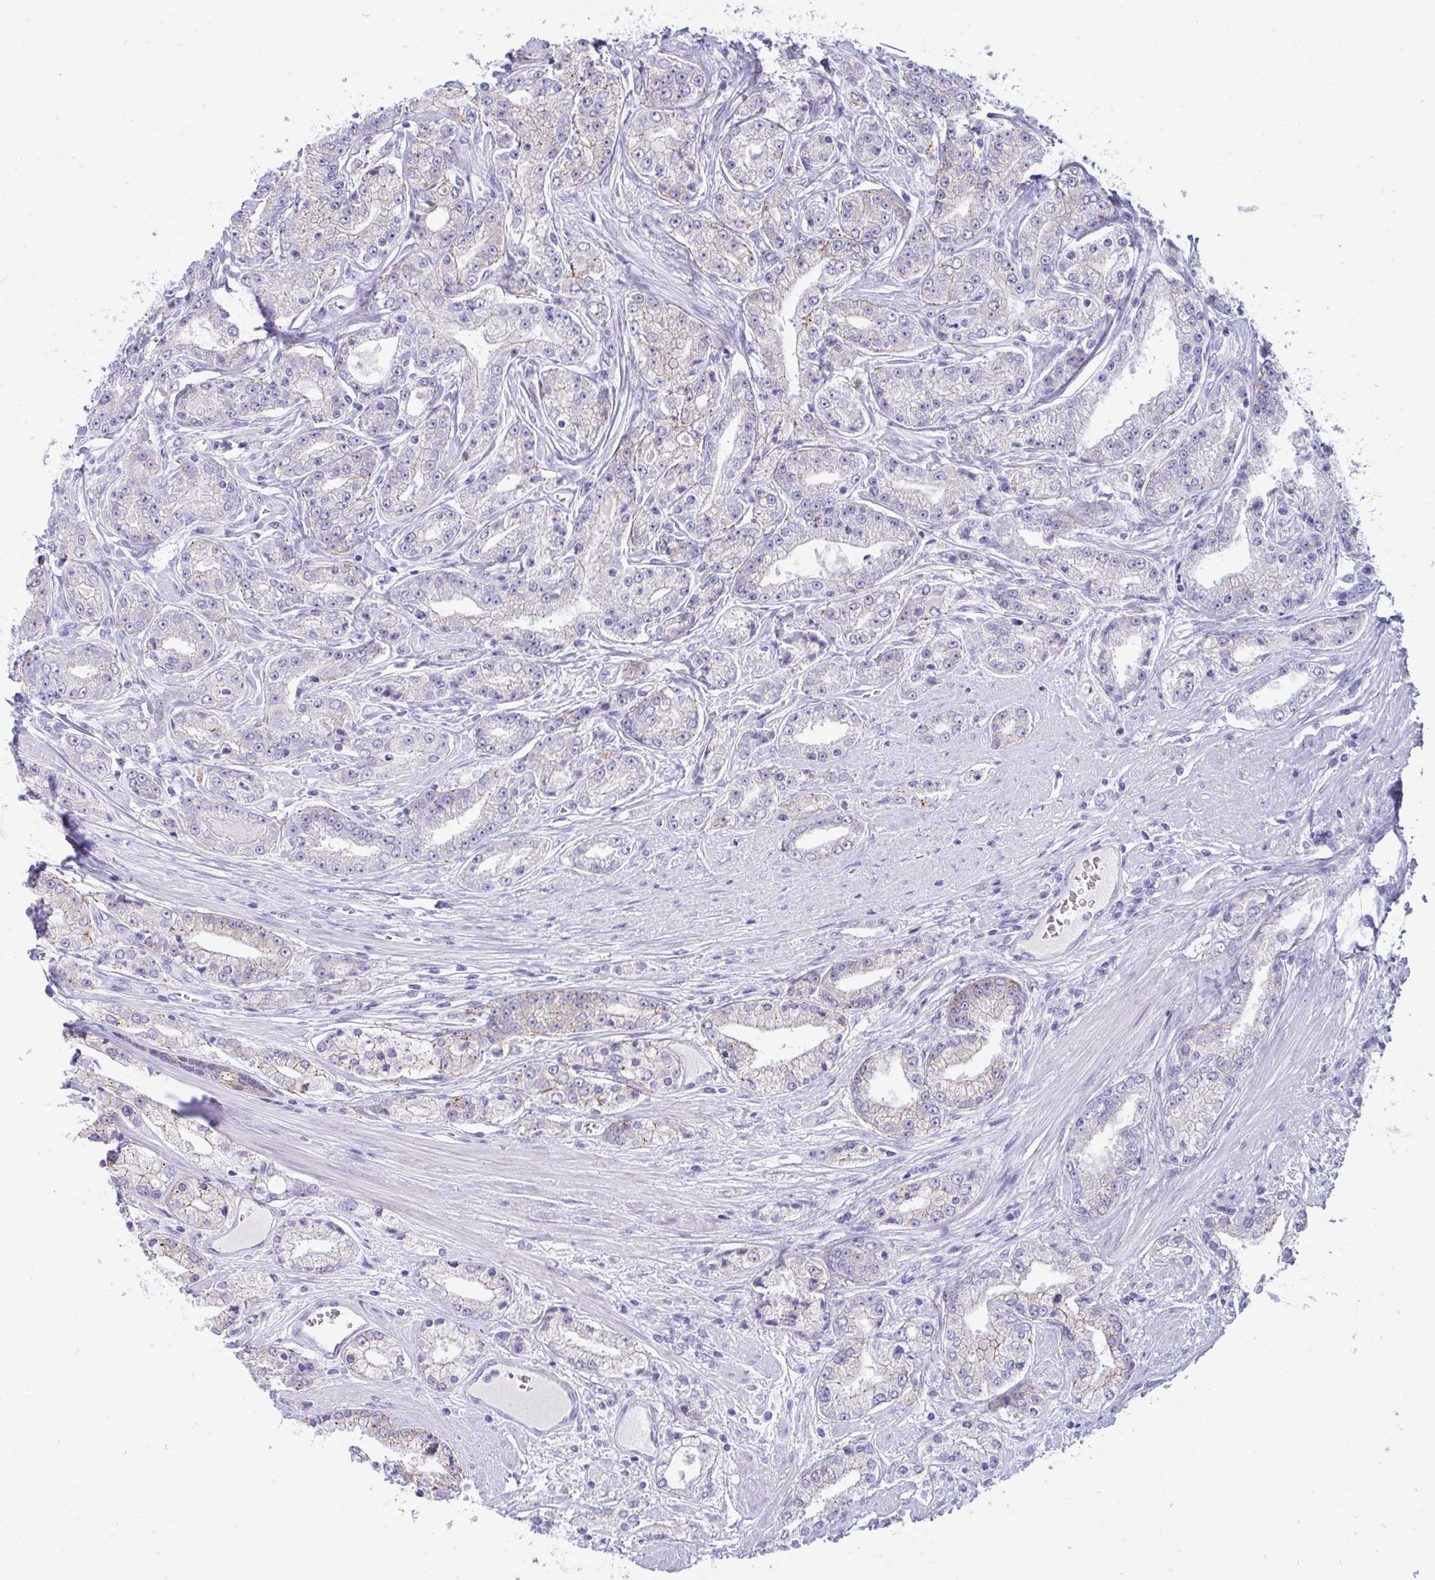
{"staining": {"intensity": "weak", "quantity": "<25%", "location": "cytoplasmic/membranous"}, "tissue": "prostate cancer", "cell_type": "Tumor cells", "image_type": "cancer", "snomed": [{"axis": "morphology", "description": "Adenocarcinoma, High grade"}, {"axis": "topography", "description": "Prostate"}], "caption": "Adenocarcinoma (high-grade) (prostate) was stained to show a protein in brown. There is no significant expression in tumor cells.", "gene": "GLB1L2", "patient": {"sex": "male", "age": 66}}